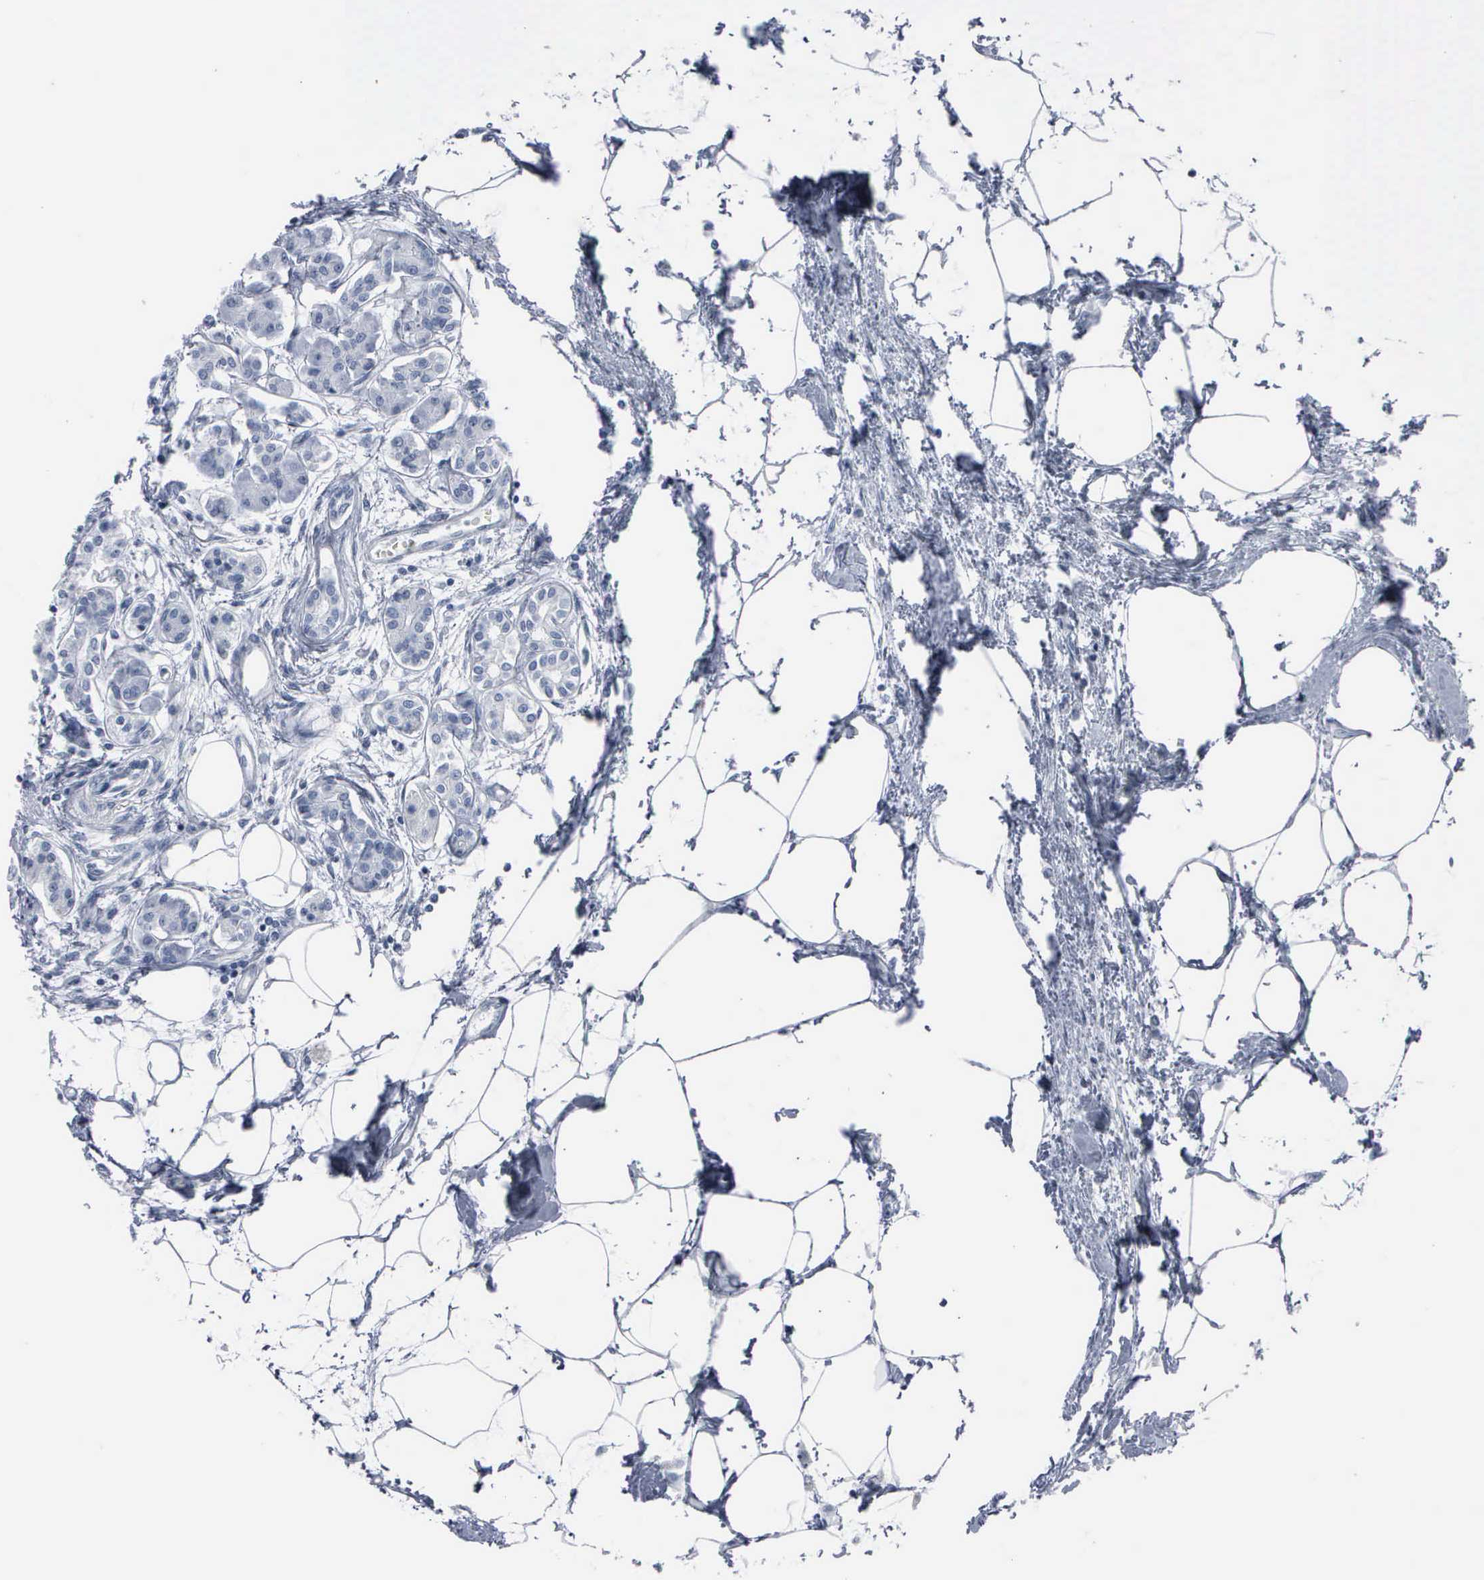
{"staining": {"intensity": "negative", "quantity": "none", "location": "none"}, "tissue": "pancreas", "cell_type": "Exocrine glandular cells", "image_type": "normal", "snomed": [{"axis": "morphology", "description": "Normal tissue, NOS"}, {"axis": "topography", "description": "Pancreas"}, {"axis": "topography", "description": "Duodenum"}], "caption": "An immunohistochemistry (IHC) histopathology image of unremarkable pancreas is shown. There is no staining in exocrine glandular cells of pancreas. (Immunohistochemistry, brightfield microscopy, high magnification).", "gene": "DMD", "patient": {"sex": "male", "age": 79}}